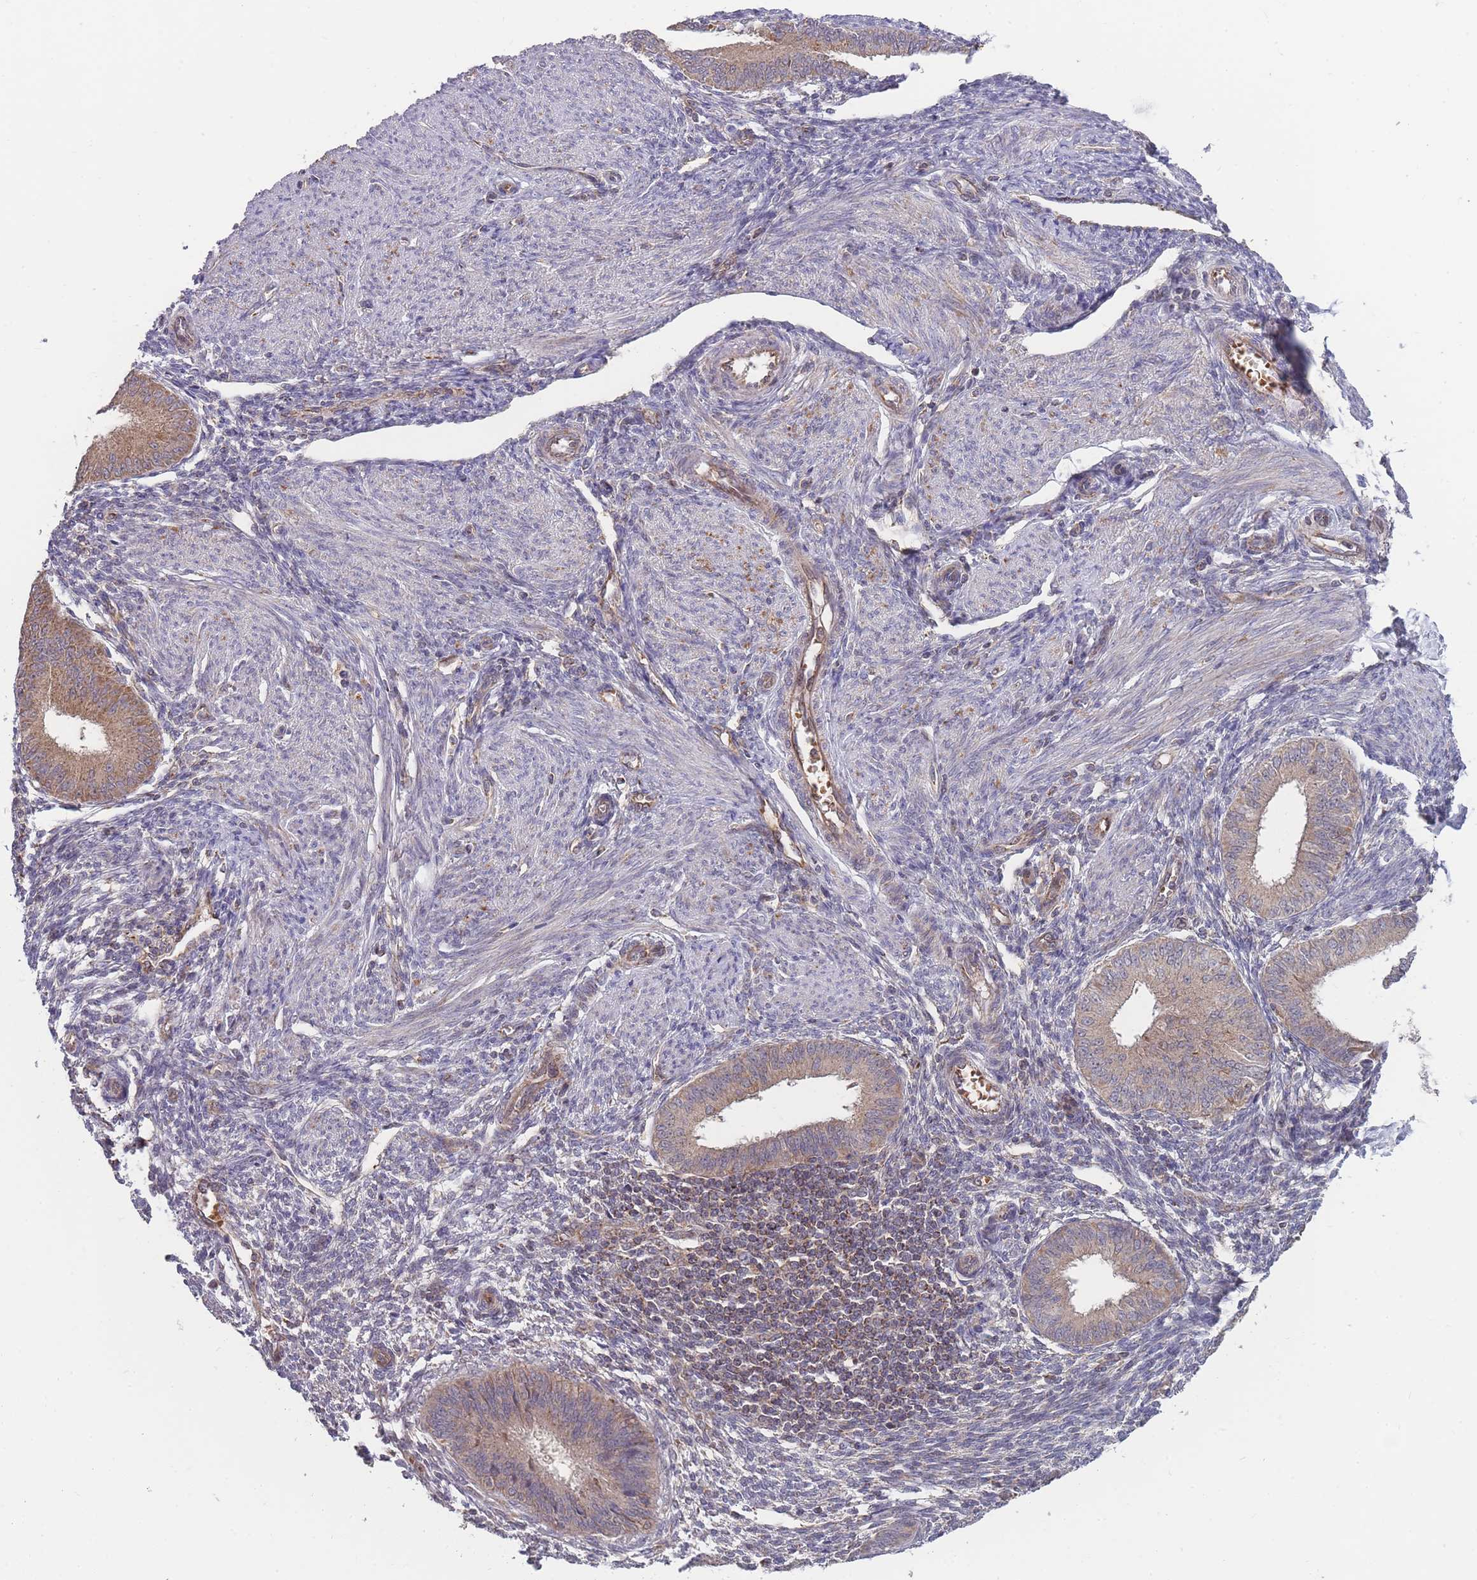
{"staining": {"intensity": "weak", "quantity": "<25%", "location": "cytoplasmic/membranous"}, "tissue": "endometrium", "cell_type": "Cells in endometrial stroma", "image_type": "normal", "snomed": [{"axis": "morphology", "description": "Normal tissue, NOS"}, {"axis": "topography", "description": "Uterus"}, {"axis": "topography", "description": "Endometrium"}], "caption": "Unremarkable endometrium was stained to show a protein in brown. There is no significant staining in cells in endometrial stroma.", "gene": "SLC35B4", "patient": {"sex": "female", "age": 48}}